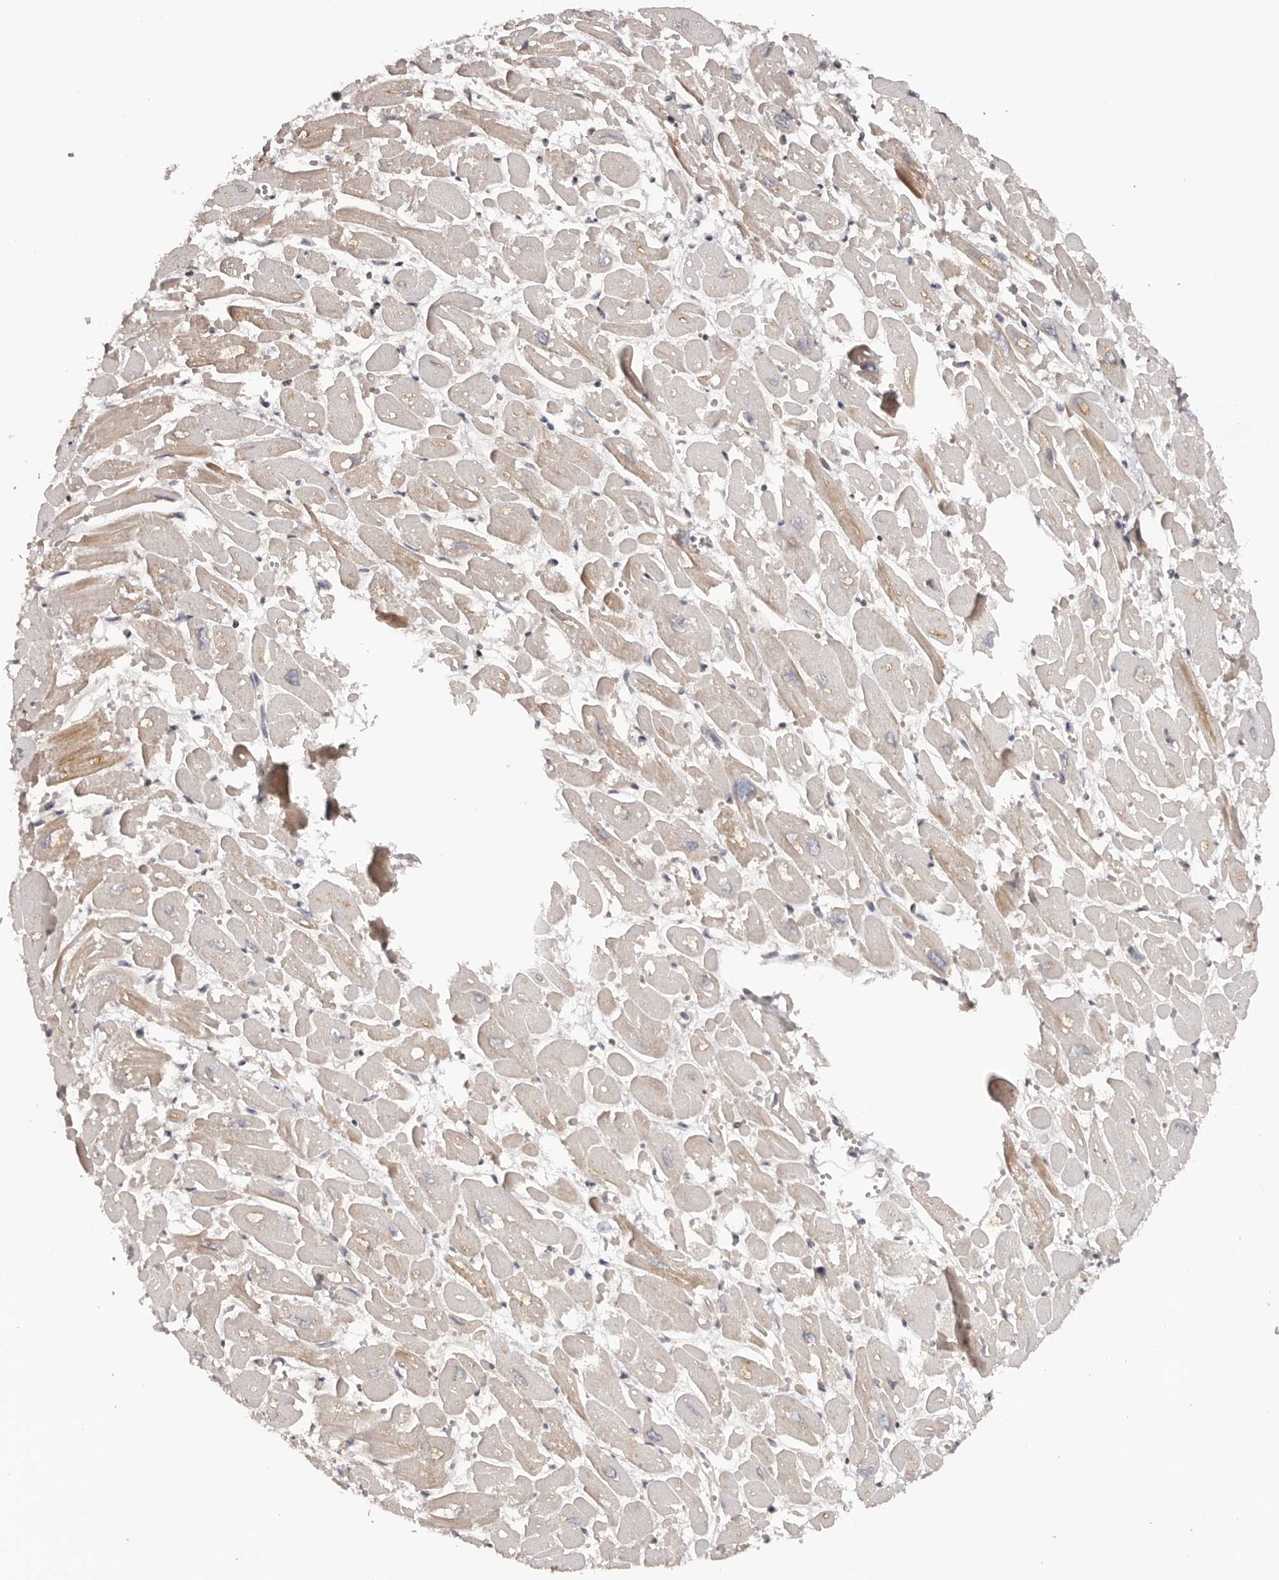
{"staining": {"intensity": "negative", "quantity": "none", "location": "none"}, "tissue": "heart muscle", "cell_type": "Cardiomyocytes", "image_type": "normal", "snomed": [{"axis": "morphology", "description": "Normal tissue, NOS"}, {"axis": "topography", "description": "Heart"}], "caption": "Immunohistochemistry (IHC) of normal human heart muscle displays no expression in cardiomyocytes. The staining is performed using DAB (3,3'-diaminobenzidine) brown chromogen with nuclei counter-stained in using hematoxylin.", "gene": "KCNJ8", "patient": {"sex": "male", "age": 54}}